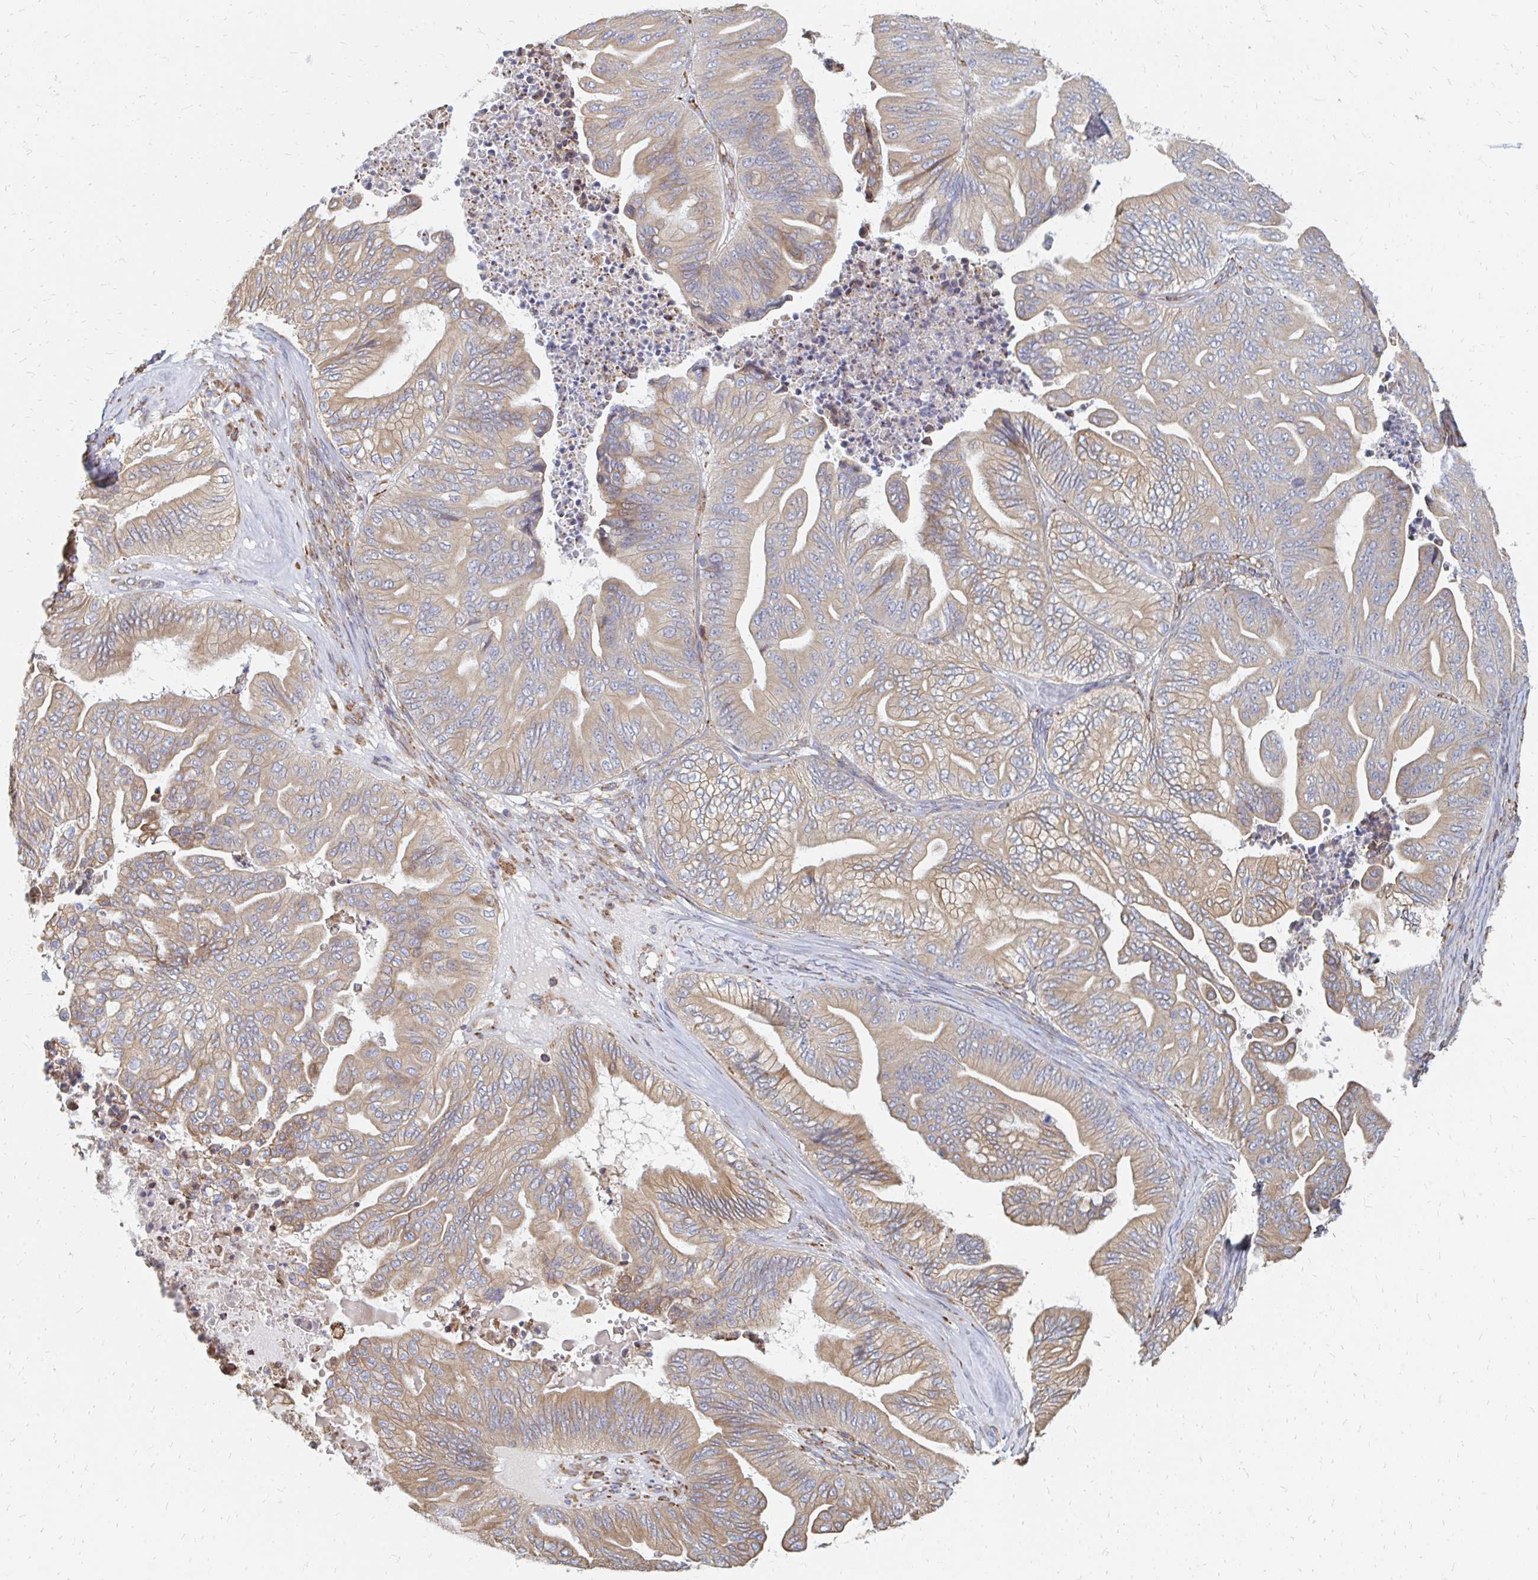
{"staining": {"intensity": "weak", "quantity": ">75%", "location": "cytoplasmic/membranous"}, "tissue": "ovarian cancer", "cell_type": "Tumor cells", "image_type": "cancer", "snomed": [{"axis": "morphology", "description": "Cystadenocarcinoma, mucinous, NOS"}, {"axis": "topography", "description": "Ovary"}], "caption": "Protein staining shows weak cytoplasmic/membranous staining in approximately >75% of tumor cells in mucinous cystadenocarcinoma (ovarian).", "gene": "PPP1R13L", "patient": {"sex": "female", "age": 67}}